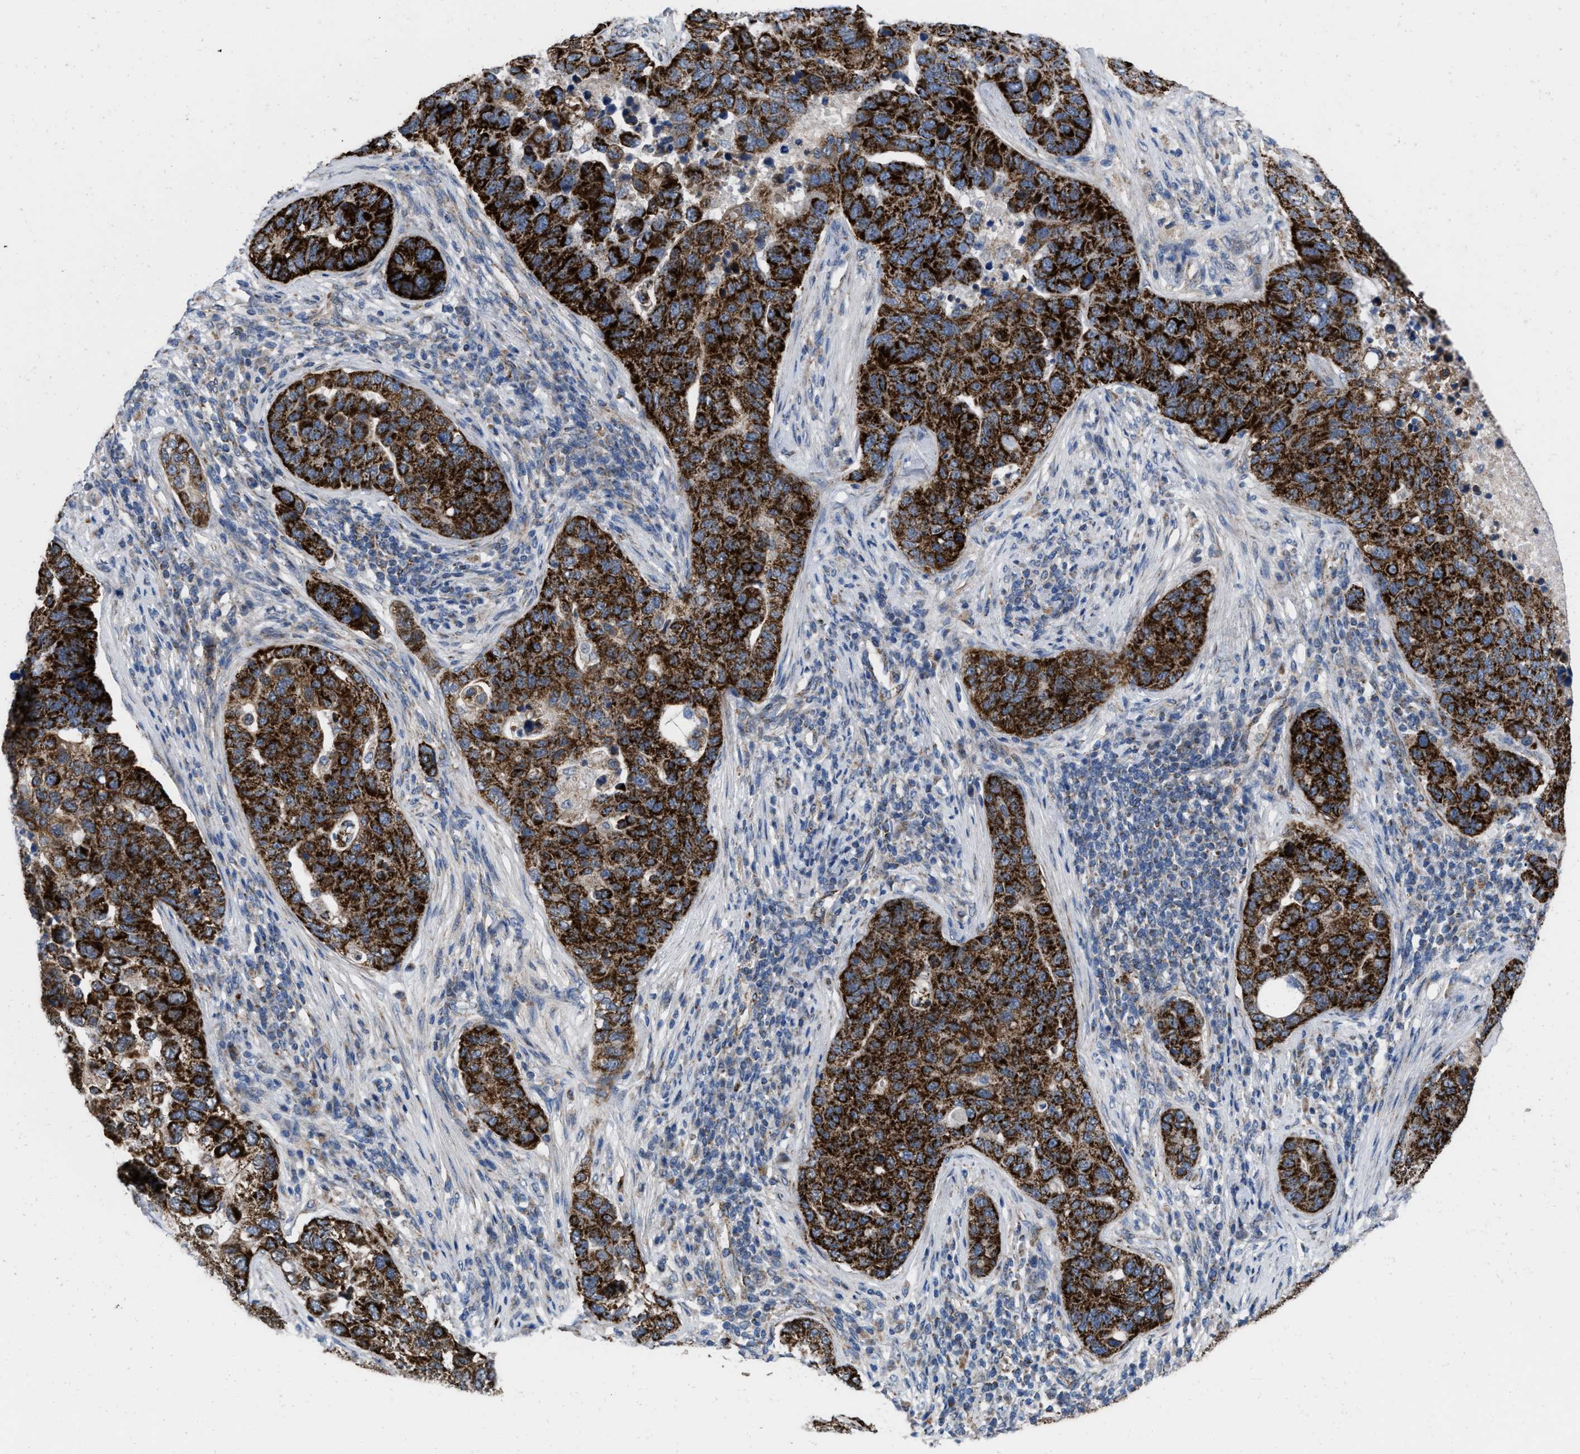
{"staining": {"intensity": "strong", "quantity": ">75%", "location": "cytoplasmic/membranous"}, "tissue": "pancreatic cancer", "cell_type": "Tumor cells", "image_type": "cancer", "snomed": [{"axis": "morphology", "description": "Adenocarcinoma, NOS"}, {"axis": "topography", "description": "Pancreas"}], "caption": "Protein expression analysis of pancreatic cancer (adenocarcinoma) displays strong cytoplasmic/membranous staining in about >75% of tumor cells. The staining is performed using DAB (3,3'-diaminobenzidine) brown chromogen to label protein expression. The nuclei are counter-stained blue using hematoxylin.", "gene": "AKAP1", "patient": {"sex": "female", "age": 61}}